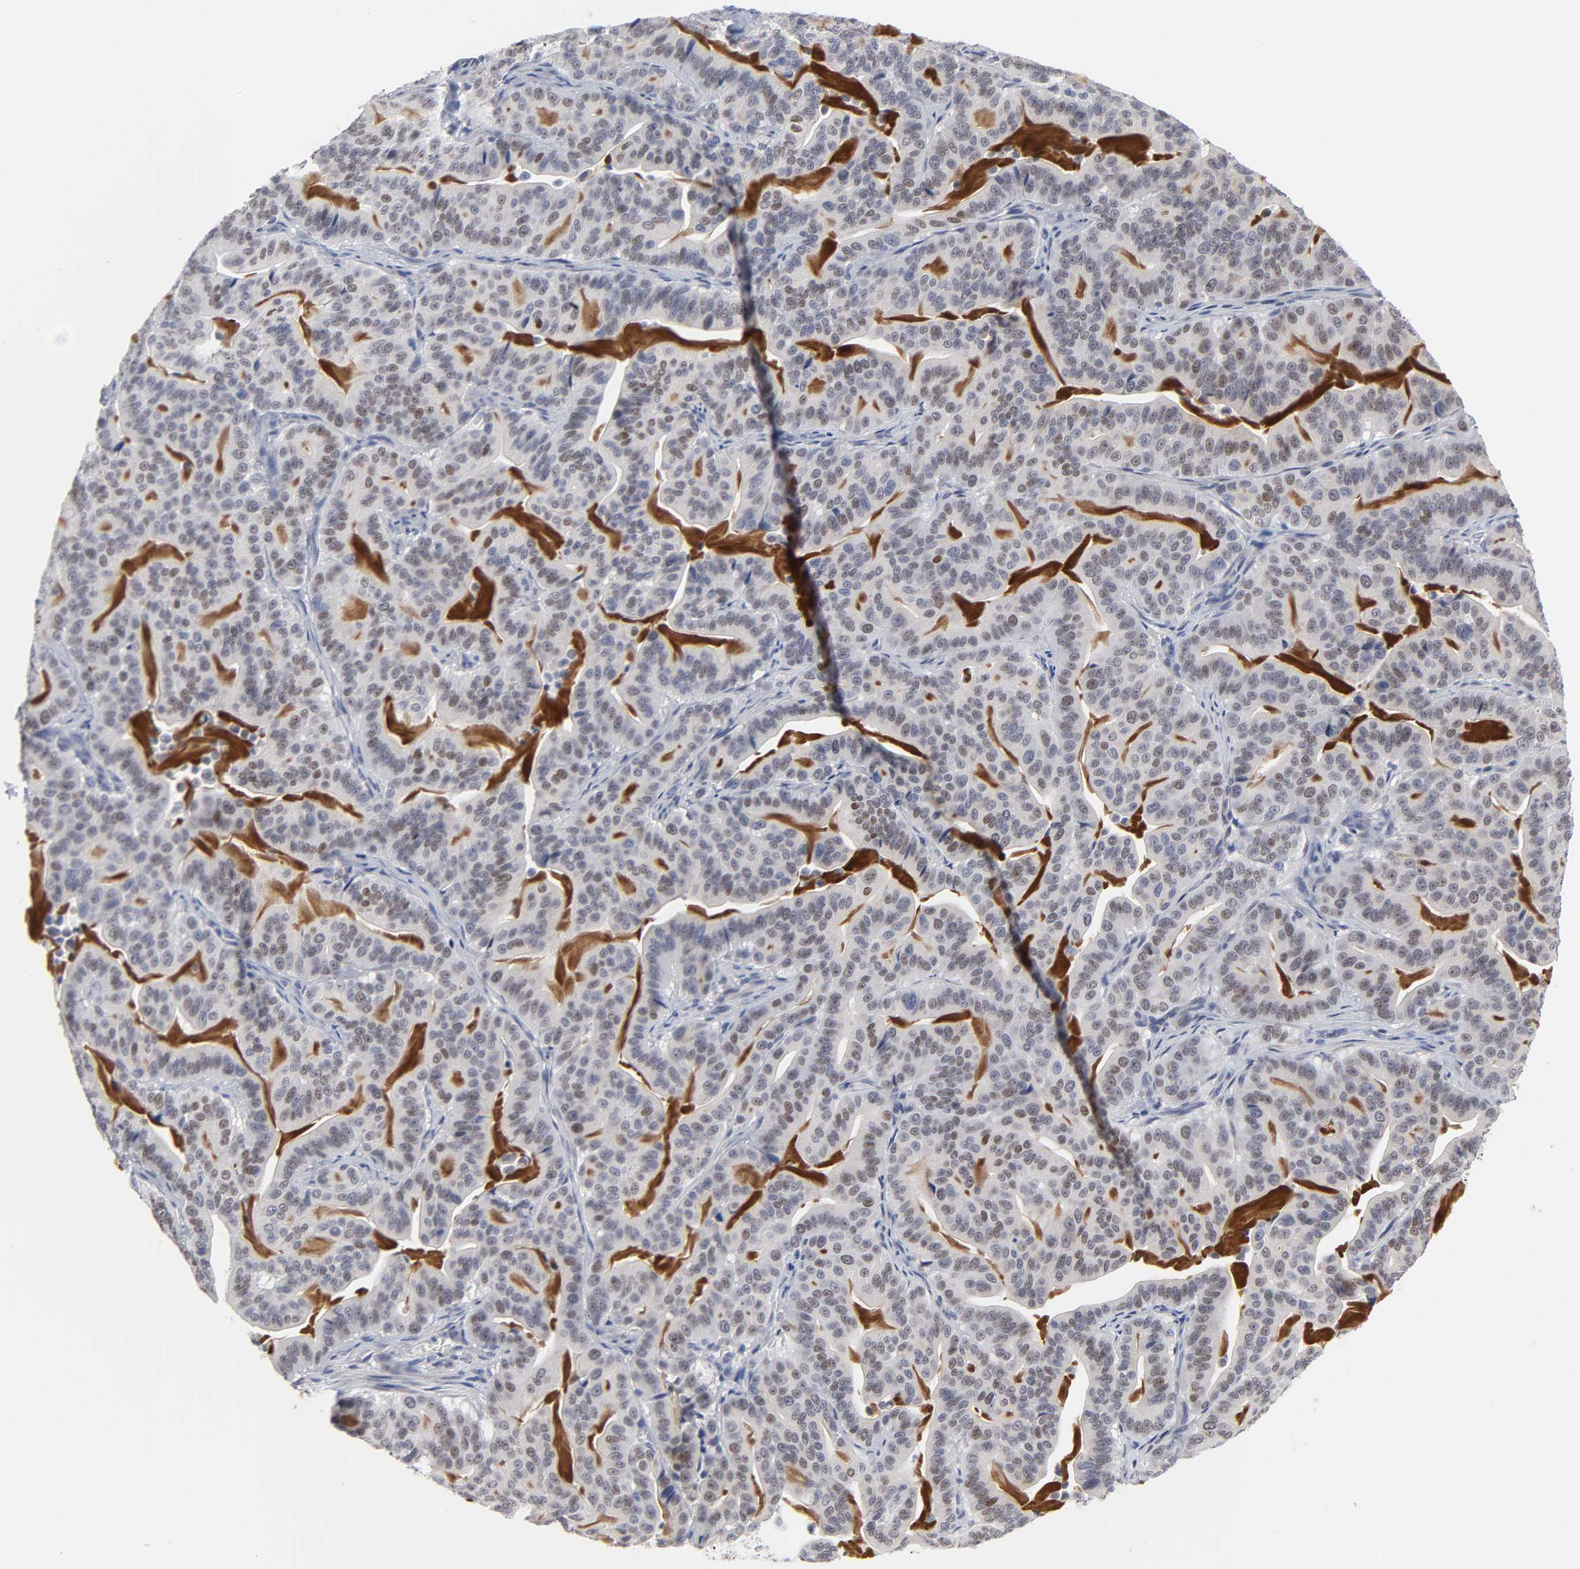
{"staining": {"intensity": "weak", "quantity": "25%-75%", "location": "cytoplasmic/membranous,nuclear"}, "tissue": "pancreatic cancer", "cell_type": "Tumor cells", "image_type": "cancer", "snomed": [{"axis": "morphology", "description": "Adenocarcinoma, NOS"}, {"axis": "topography", "description": "Pancreas"}], "caption": "DAB immunohistochemical staining of human adenocarcinoma (pancreatic) demonstrates weak cytoplasmic/membranous and nuclear protein expression in approximately 25%-75% of tumor cells.", "gene": "HNF4A", "patient": {"sex": "male", "age": 63}}